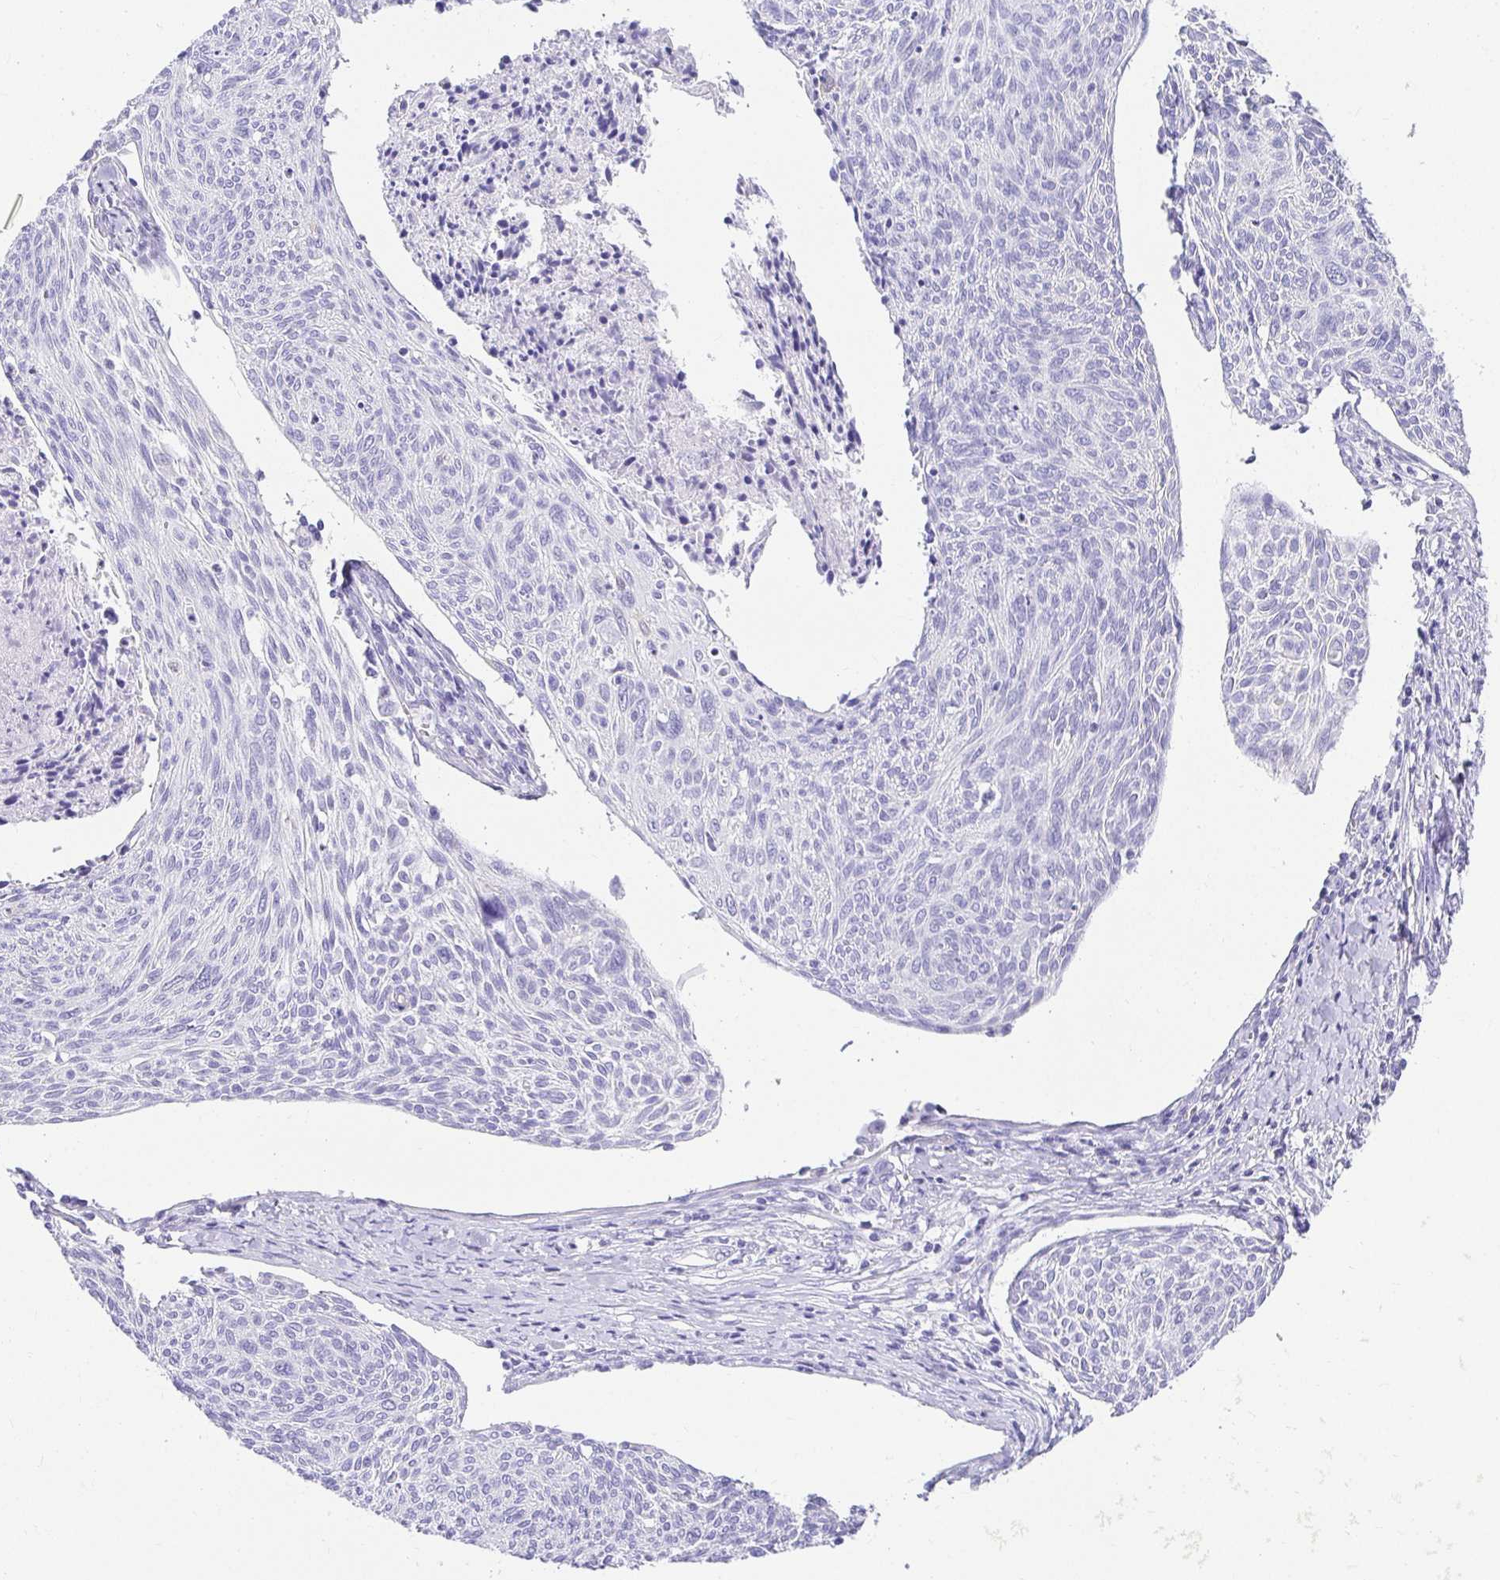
{"staining": {"intensity": "negative", "quantity": "none", "location": "none"}, "tissue": "cervical cancer", "cell_type": "Tumor cells", "image_type": "cancer", "snomed": [{"axis": "morphology", "description": "Squamous cell carcinoma, NOS"}, {"axis": "topography", "description": "Cervix"}], "caption": "A high-resolution micrograph shows IHC staining of cervical cancer (squamous cell carcinoma), which displays no significant expression in tumor cells.", "gene": "CHAT", "patient": {"sex": "female", "age": 49}}